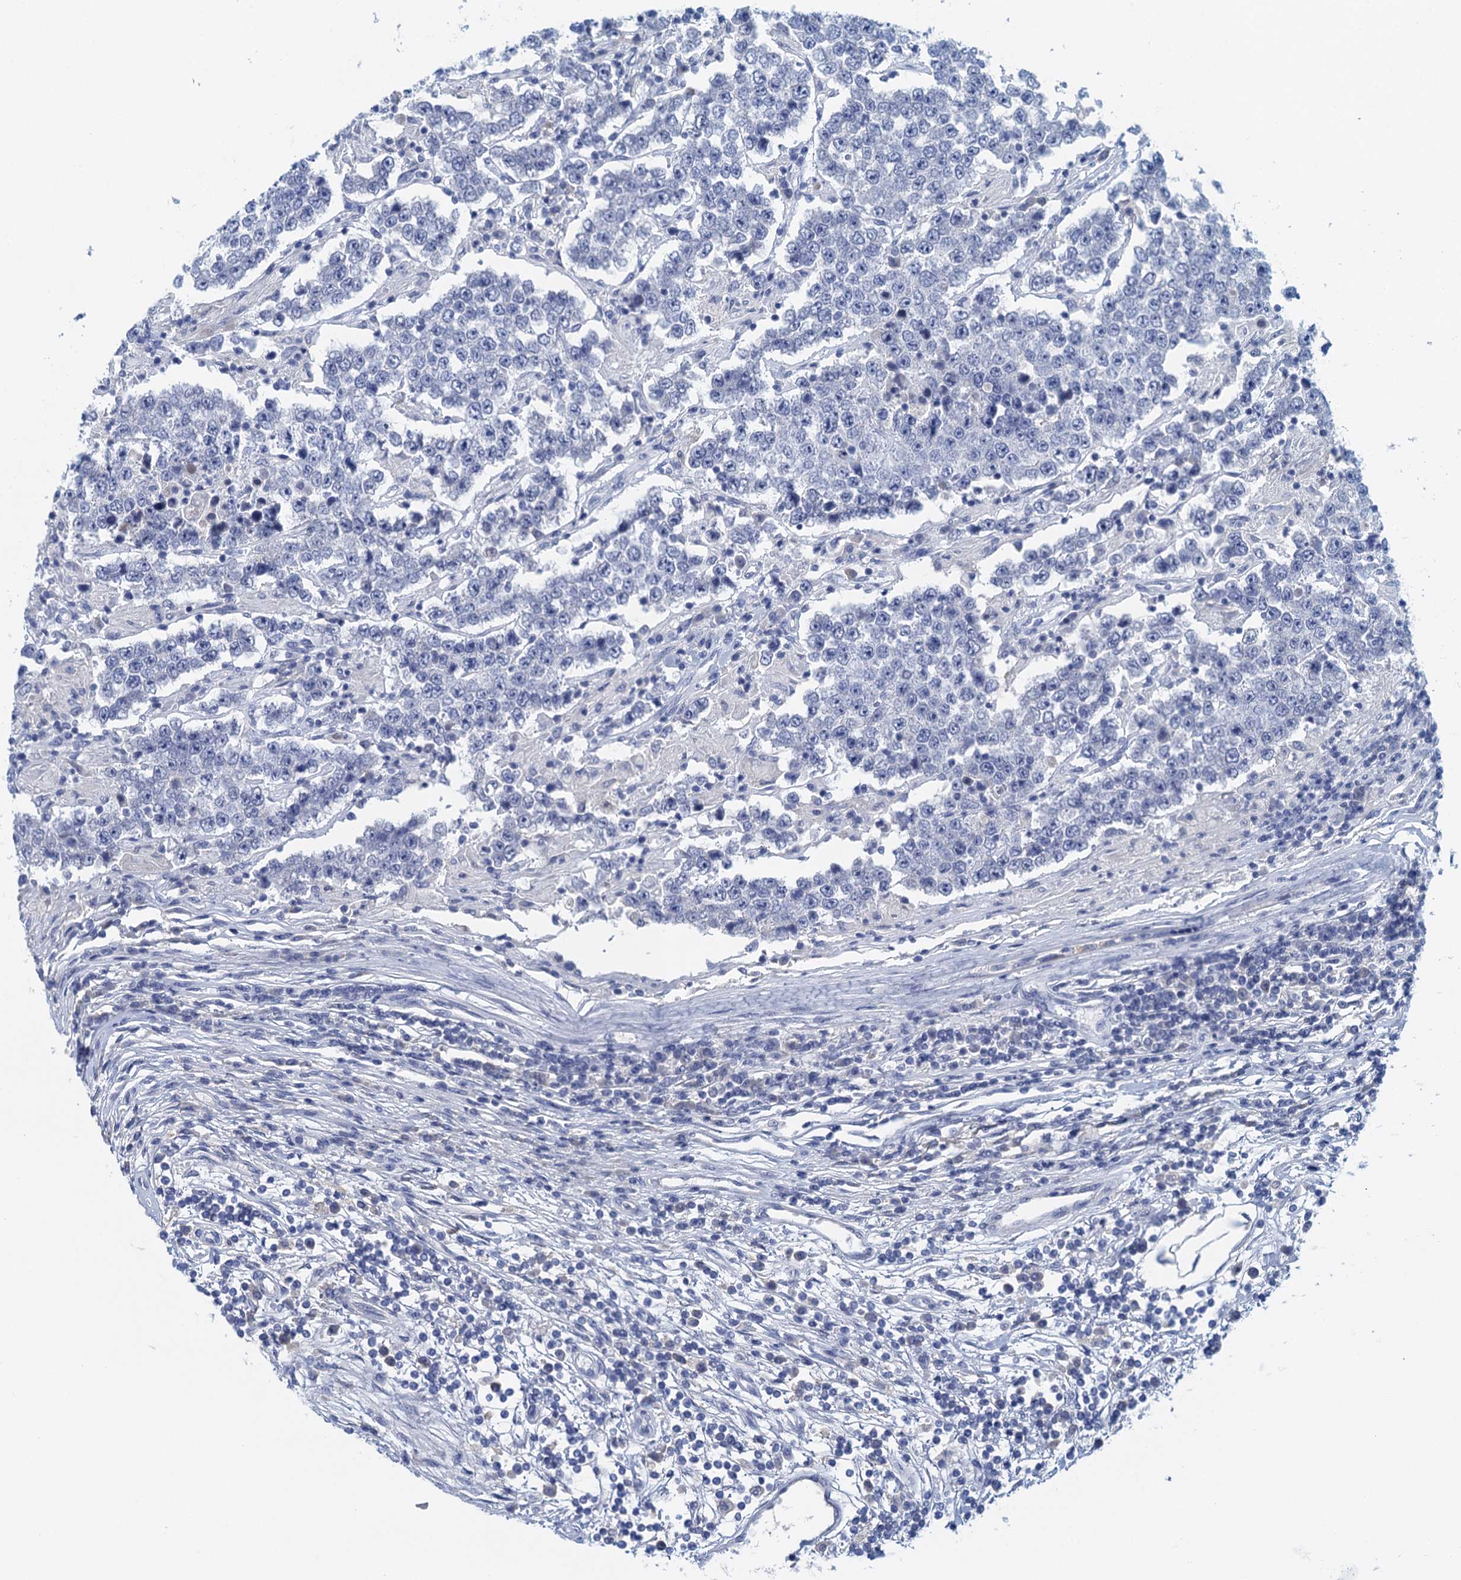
{"staining": {"intensity": "negative", "quantity": "none", "location": "none"}, "tissue": "testis cancer", "cell_type": "Tumor cells", "image_type": "cancer", "snomed": [{"axis": "morphology", "description": "Normal tissue, NOS"}, {"axis": "morphology", "description": "Urothelial carcinoma, High grade"}, {"axis": "morphology", "description": "Seminoma, NOS"}, {"axis": "morphology", "description": "Carcinoma, Embryonal, NOS"}, {"axis": "topography", "description": "Urinary bladder"}, {"axis": "topography", "description": "Testis"}], "caption": "Seminoma (testis) was stained to show a protein in brown. There is no significant expression in tumor cells.", "gene": "CYP51A1", "patient": {"sex": "male", "age": 41}}